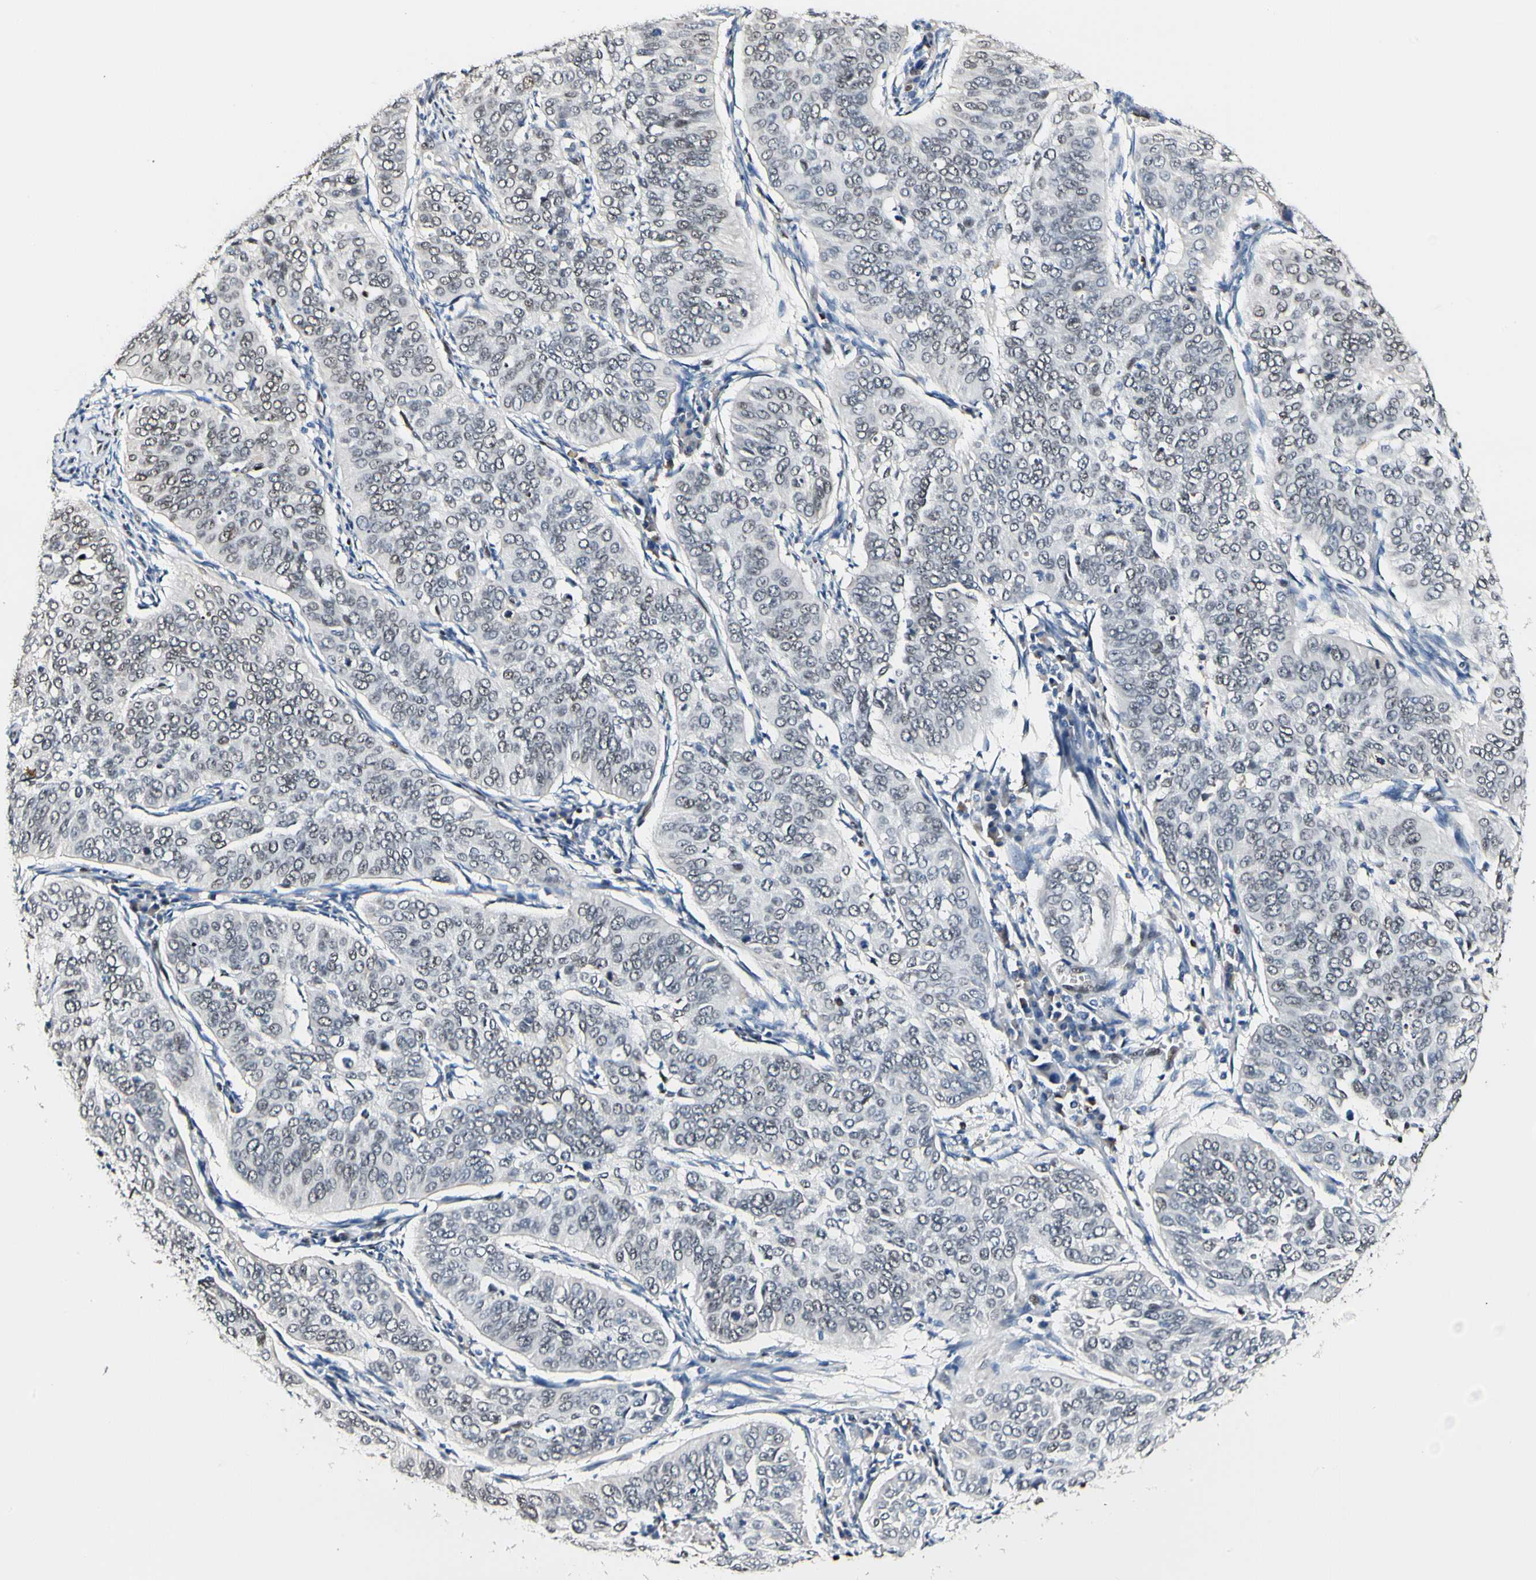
{"staining": {"intensity": "weak", "quantity": "<25%", "location": "nuclear"}, "tissue": "cervical cancer", "cell_type": "Tumor cells", "image_type": "cancer", "snomed": [{"axis": "morphology", "description": "Normal tissue, NOS"}, {"axis": "morphology", "description": "Squamous cell carcinoma, NOS"}, {"axis": "topography", "description": "Cervix"}], "caption": "An image of human cervical cancer is negative for staining in tumor cells. Brightfield microscopy of immunohistochemistry stained with DAB (brown) and hematoxylin (blue), captured at high magnification.", "gene": "NFIA", "patient": {"sex": "female", "age": 39}}